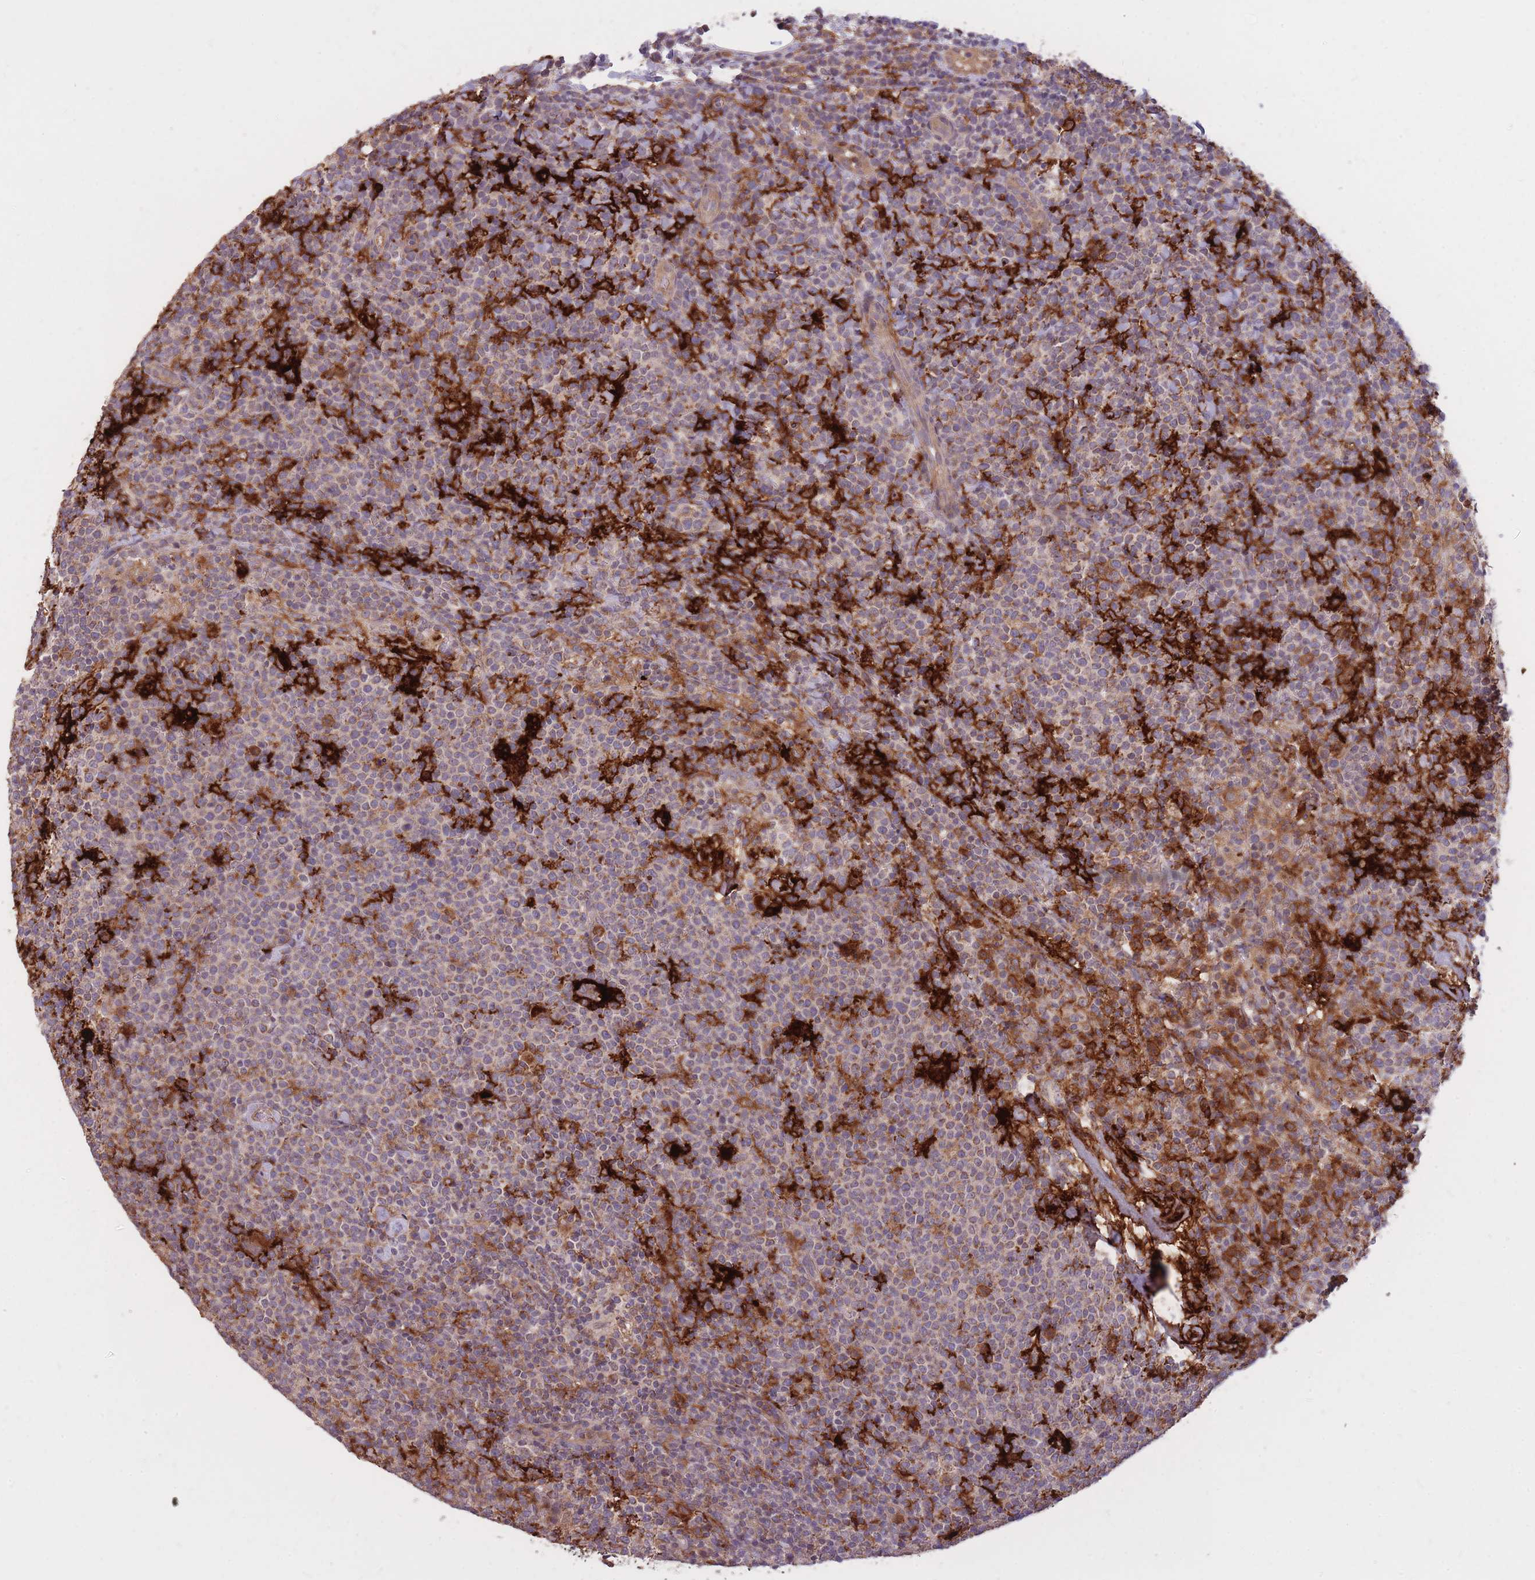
{"staining": {"intensity": "weak", "quantity": ">75%", "location": "cytoplasmic/membranous"}, "tissue": "lymphoma", "cell_type": "Tumor cells", "image_type": "cancer", "snomed": [{"axis": "morphology", "description": "Malignant lymphoma, non-Hodgkin's type, High grade"}, {"axis": "topography", "description": "Lymph node"}], "caption": "Malignant lymphoma, non-Hodgkin's type (high-grade) tissue demonstrates weak cytoplasmic/membranous positivity in about >75% of tumor cells, visualized by immunohistochemistry.", "gene": "IGF2BP2", "patient": {"sex": "male", "age": 61}}